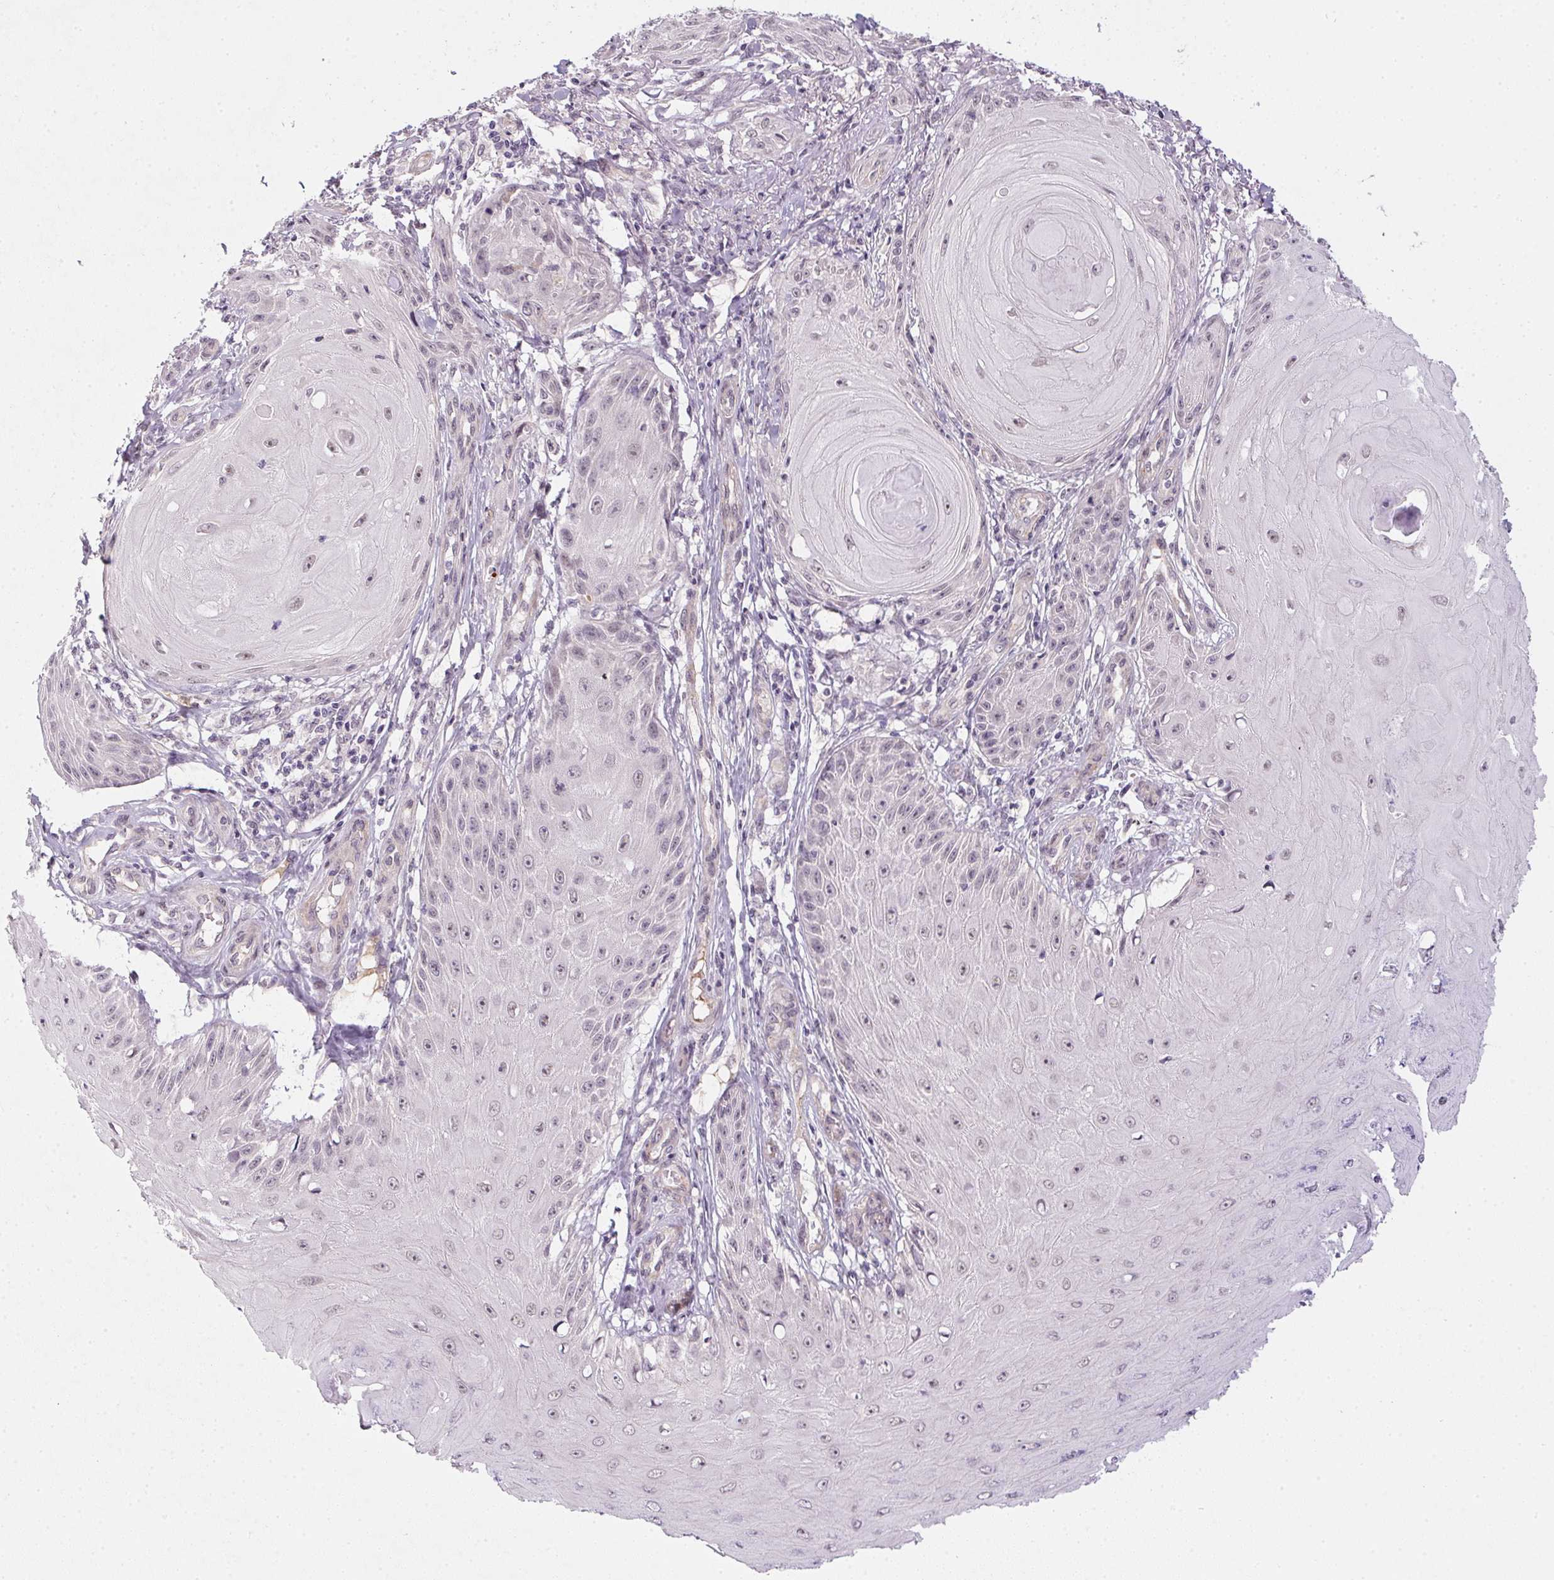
{"staining": {"intensity": "negative", "quantity": "none", "location": "none"}, "tissue": "skin cancer", "cell_type": "Tumor cells", "image_type": "cancer", "snomed": [{"axis": "morphology", "description": "Squamous cell carcinoma, NOS"}, {"axis": "topography", "description": "Skin"}], "caption": "Skin squamous cell carcinoma was stained to show a protein in brown. There is no significant staining in tumor cells.", "gene": "CFAP92", "patient": {"sex": "female", "age": 77}}